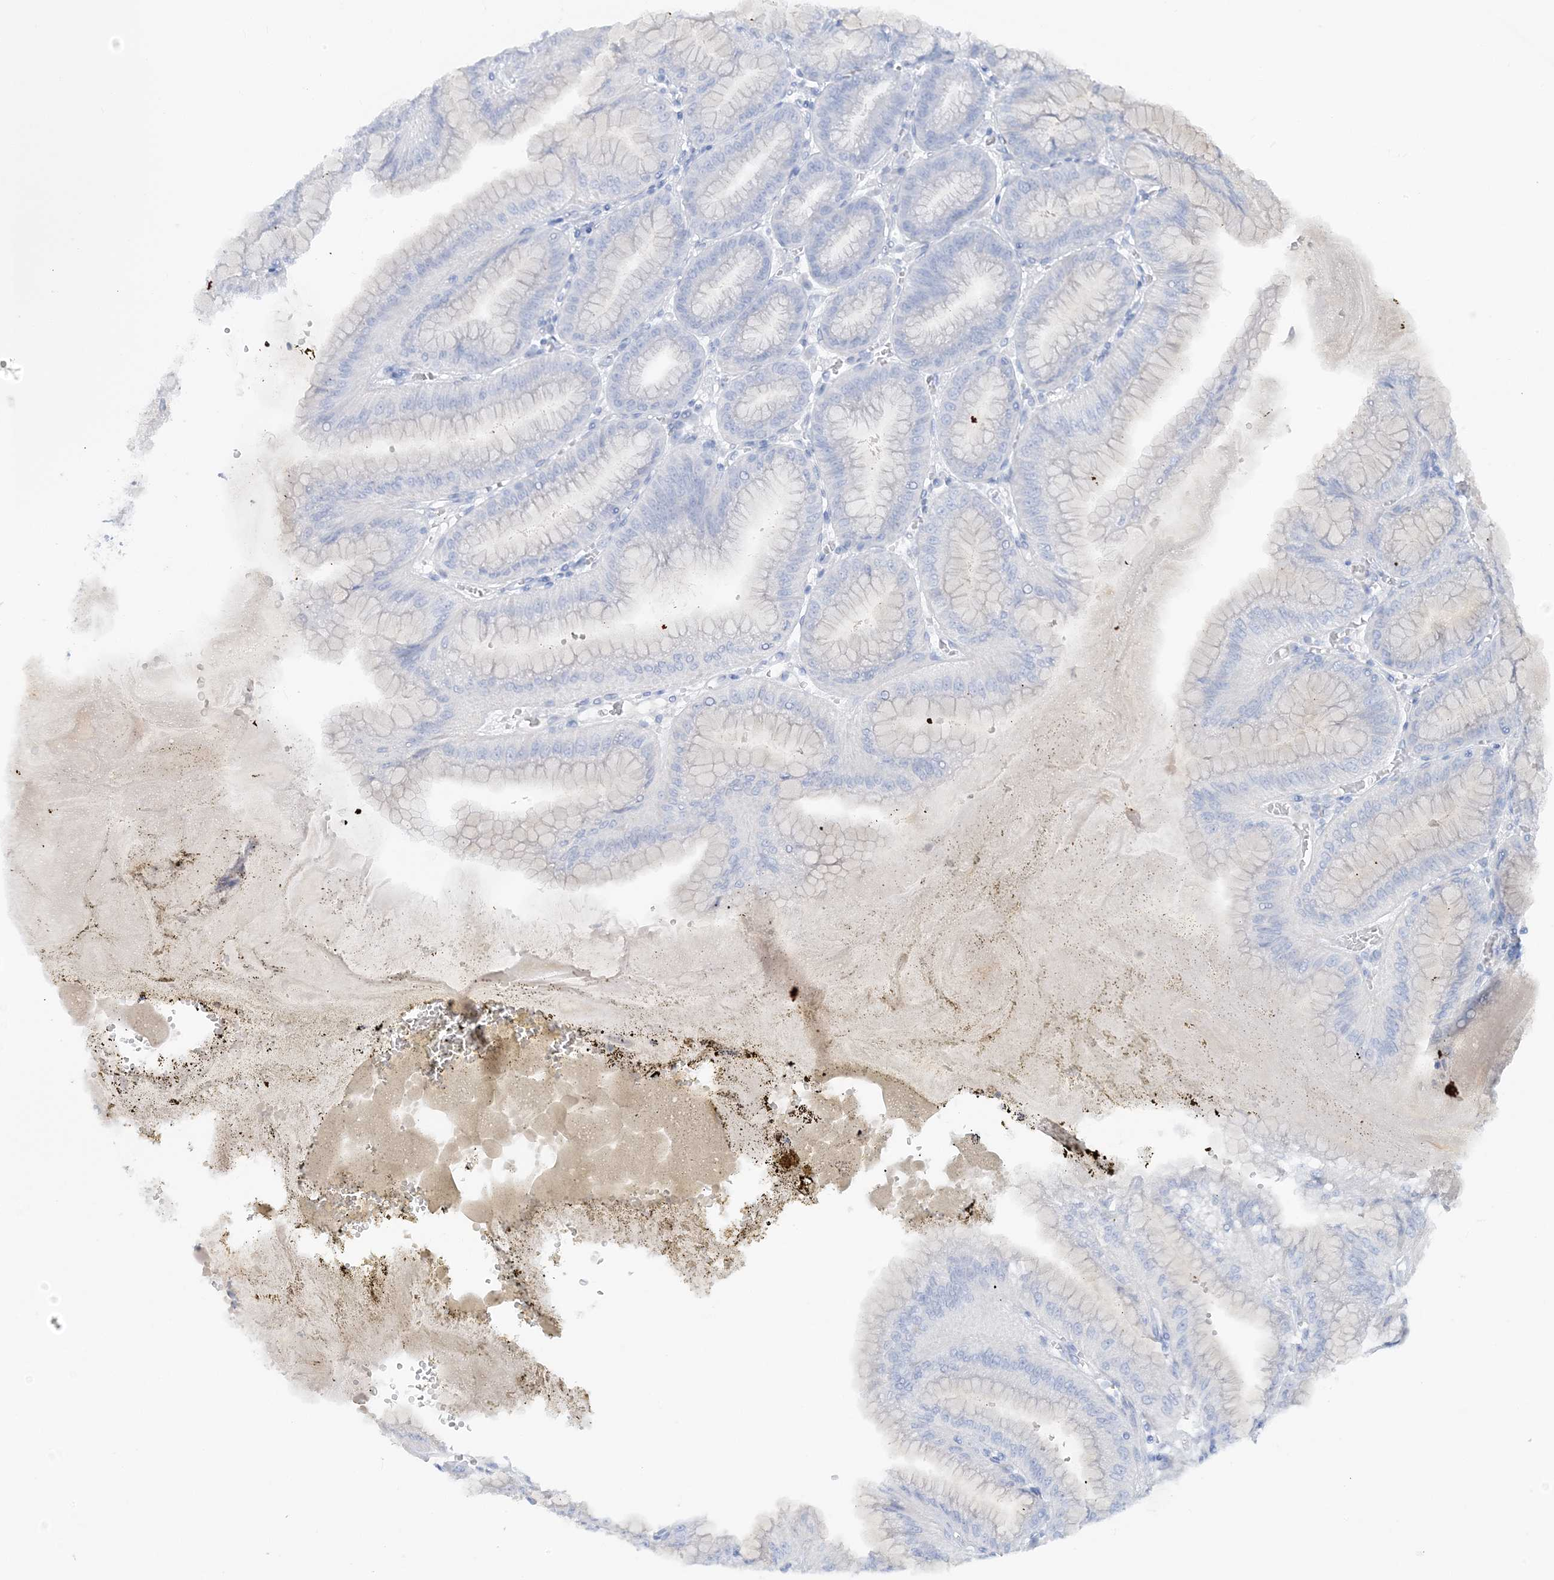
{"staining": {"intensity": "weak", "quantity": "<25%", "location": "cytoplasmic/membranous"}, "tissue": "stomach", "cell_type": "Glandular cells", "image_type": "normal", "snomed": [{"axis": "morphology", "description": "Normal tissue, NOS"}, {"axis": "topography", "description": "Stomach, lower"}], "caption": "IHC photomicrograph of unremarkable human stomach stained for a protein (brown), which exhibits no staining in glandular cells.", "gene": "ZCCHC12", "patient": {"sex": "male", "age": 71}}